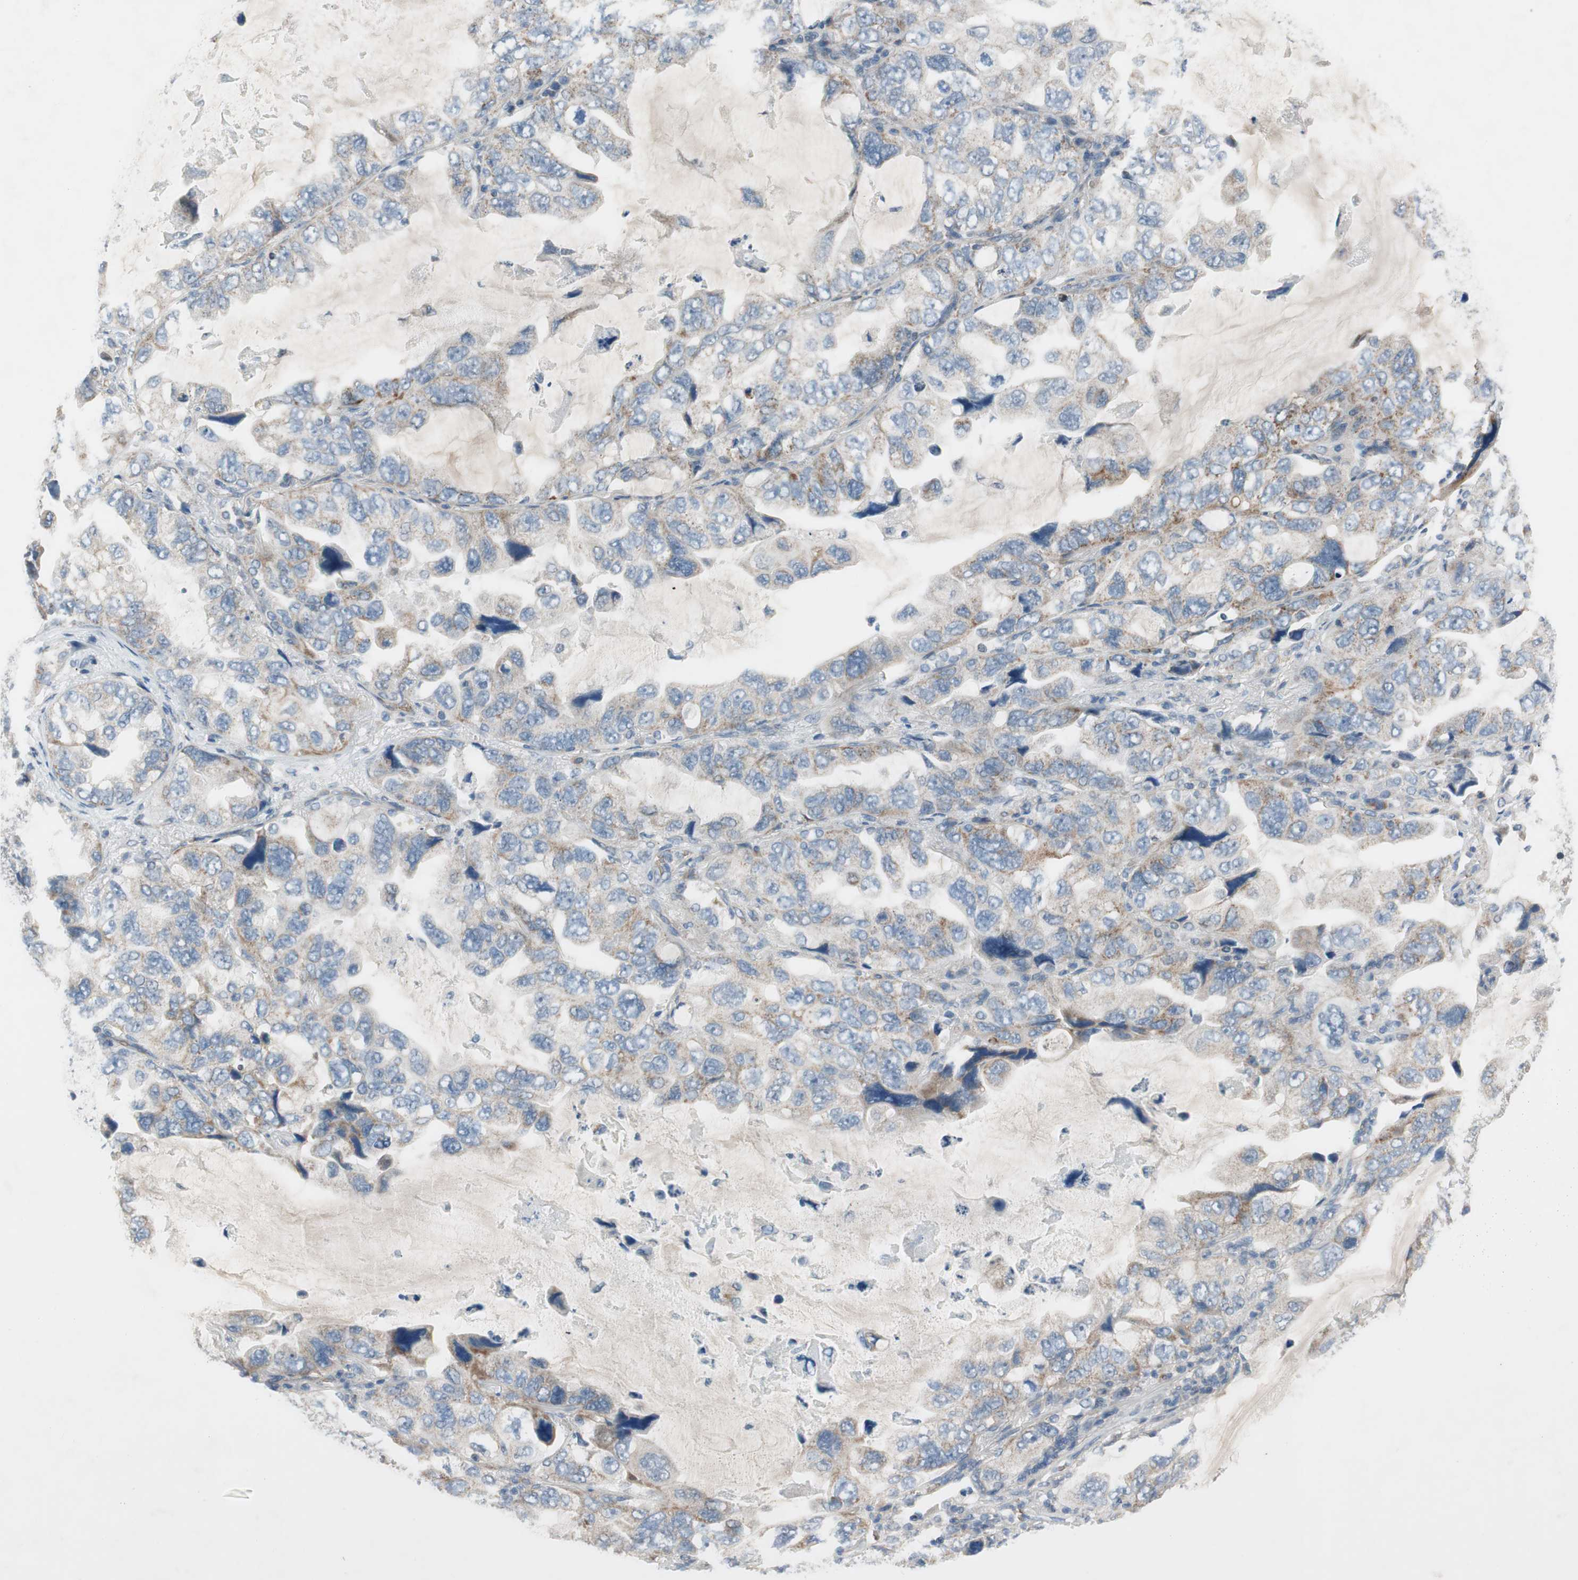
{"staining": {"intensity": "weak", "quantity": "25%-75%", "location": "cytoplasmic/membranous"}, "tissue": "lung cancer", "cell_type": "Tumor cells", "image_type": "cancer", "snomed": [{"axis": "morphology", "description": "Squamous cell carcinoma, NOS"}, {"axis": "topography", "description": "Lung"}], "caption": "Lung cancer stained with DAB immunohistochemistry (IHC) reveals low levels of weak cytoplasmic/membranous staining in about 25%-75% of tumor cells.", "gene": "GYPC", "patient": {"sex": "female", "age": 73}}